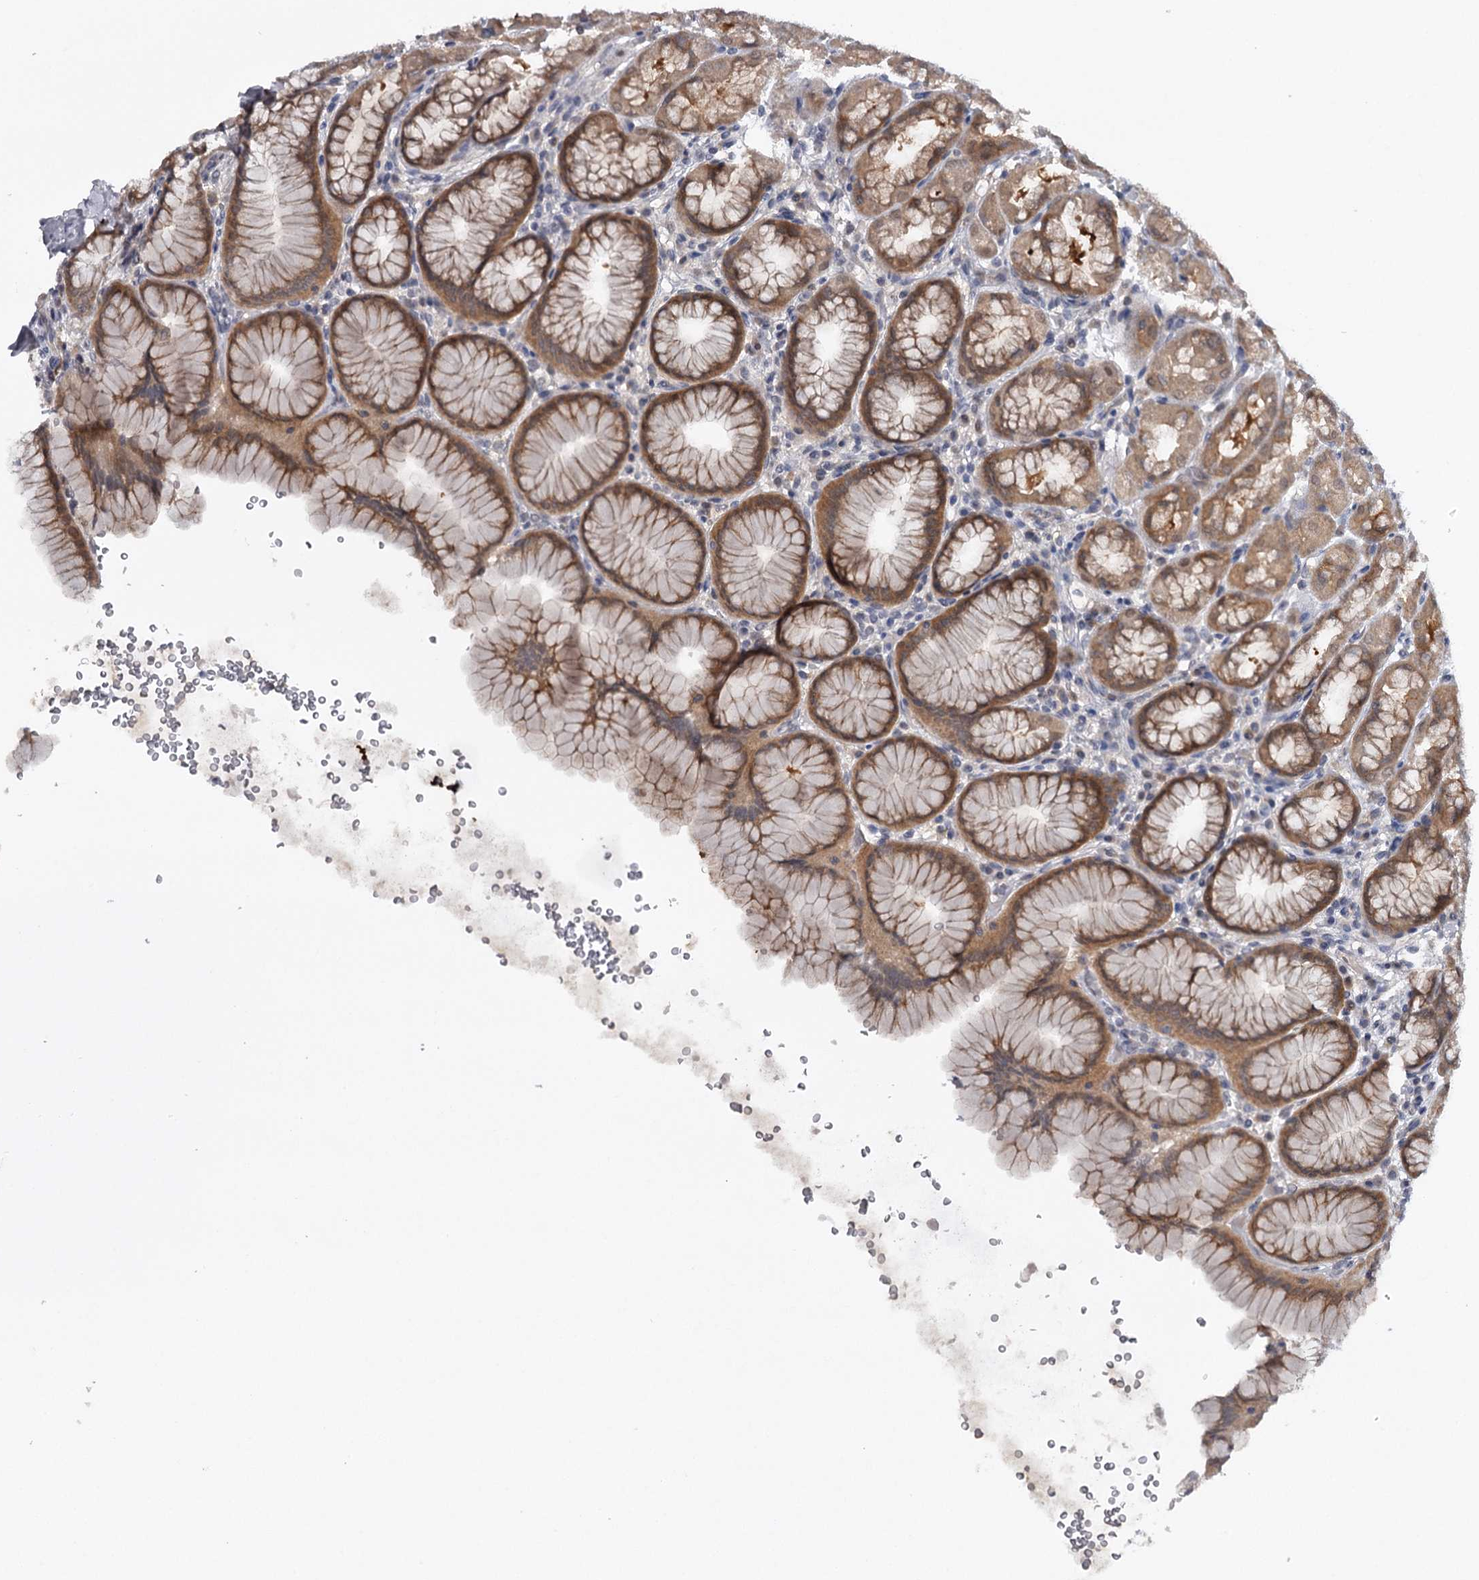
{"staining": {"intensity": "moderate", "quantity": ">75%", "location": "cytoplasmic/membranous,nuclear"}, "tissue": "stomach", "cell_type": "Glandular cells", "image_type": "normal", "snomed": [{"axis": "morphology", "description": "Normal tissue, NOS"}, {"axis": "topography", "description": "Stomach"}], "caption": "Normal stomach was stained to show a protein in brown. There is medium levels of moderate cytoplasmic/membranous,nuclear positivity in approximately >75% of glandular cells.", "gene": "GTSF1", "patient": {"sex": "male", "age": 42}}